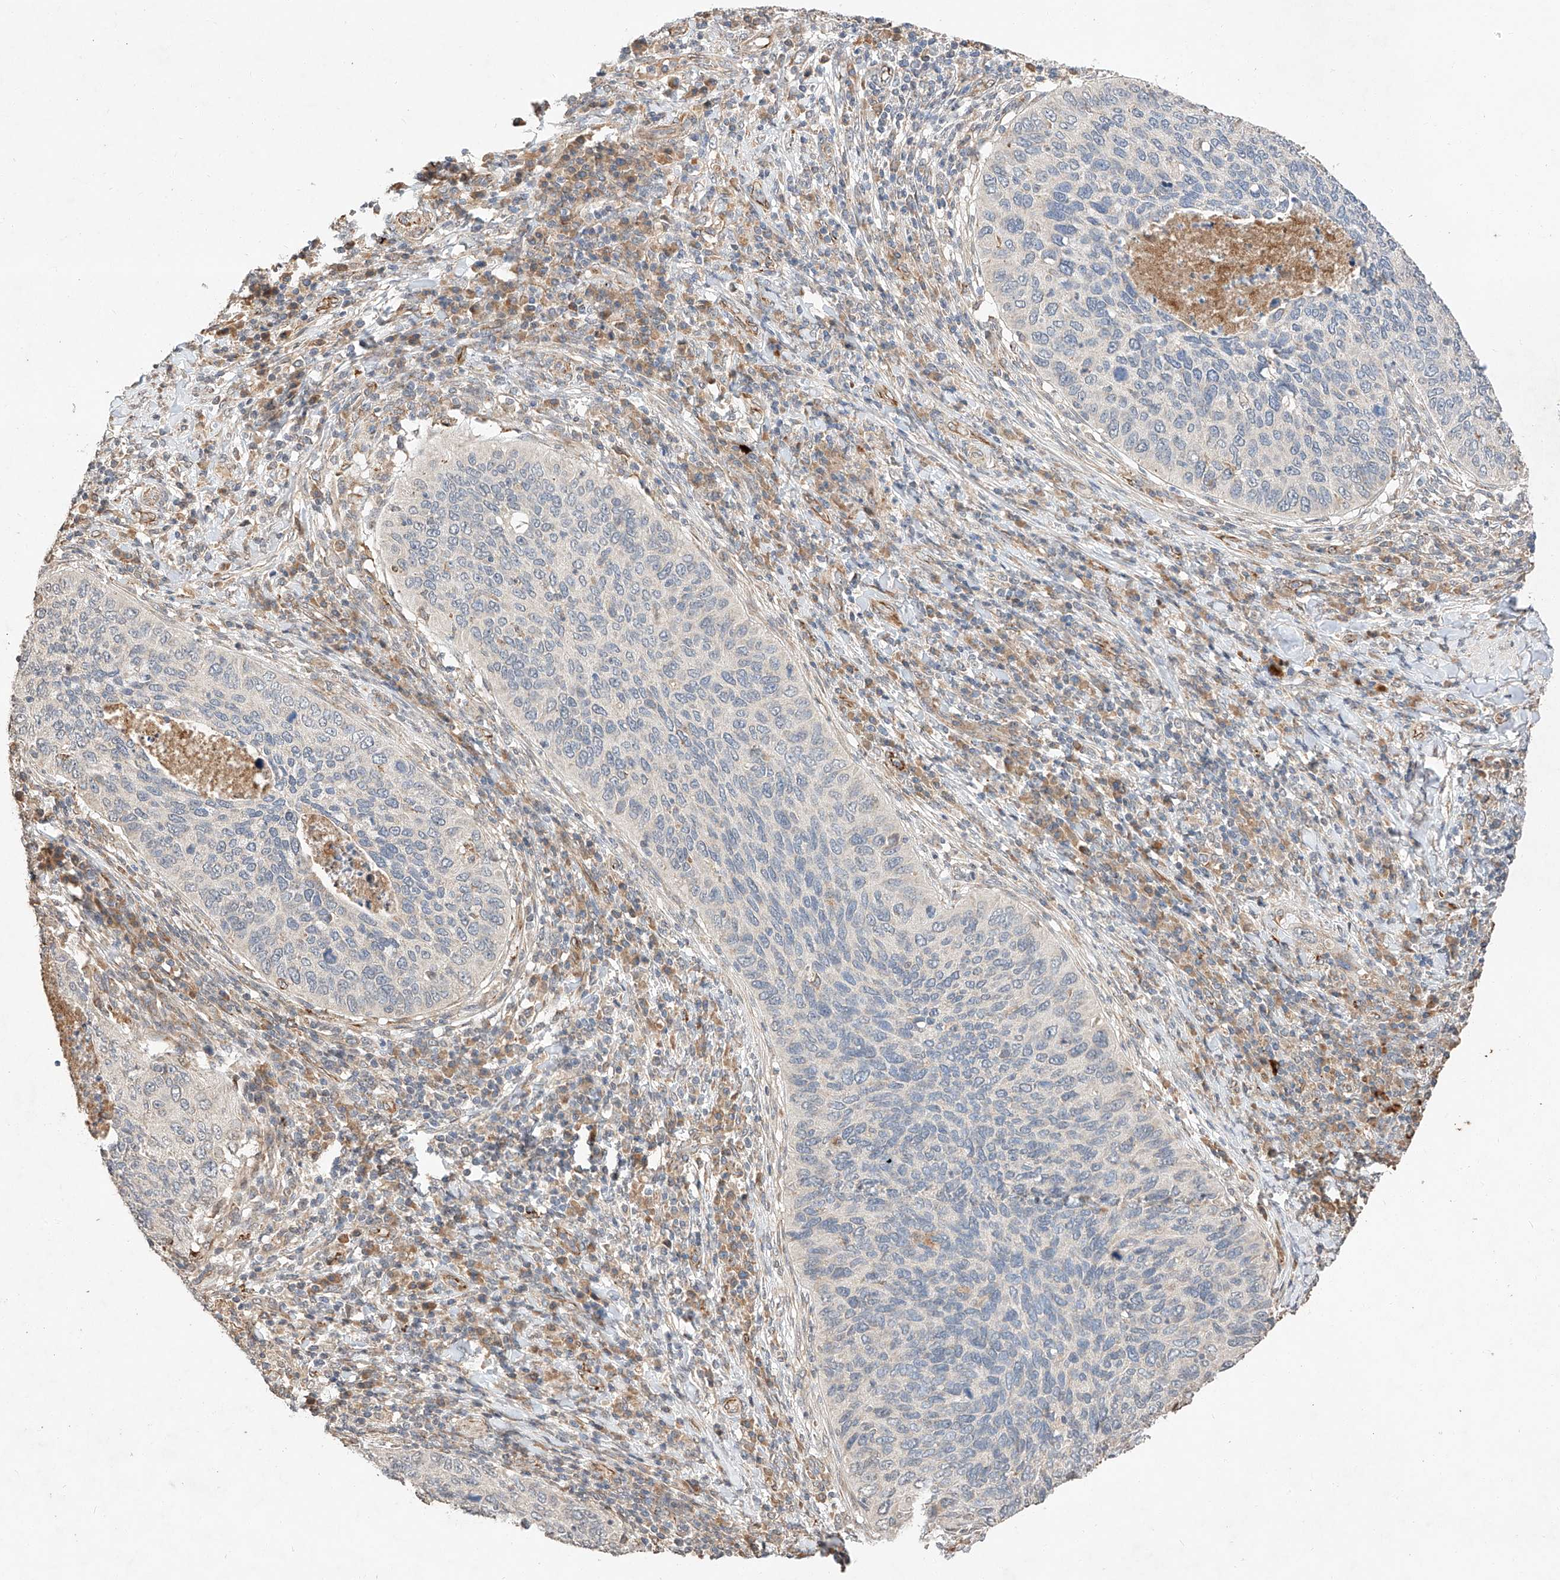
{"staining": {"intensity": "negative", "quantity": "none", "location": "none"}, "tissue": "cervical cancer", "cell_type": "Tumor cells", "image_type": "cancer", "snomed": [{"axis": "morphology", "description": "Squamous cell carcinoma, NOS"}, {"axis": "topography", "description": "Cervix"}], "caption": "Cervical cancer (squamous cell carcinoma) was stained to show a protein in brown. There is no significant staining in tumor cells.", "gene": "SUSD6", "patient": {"sex": "female", "age": 38}}